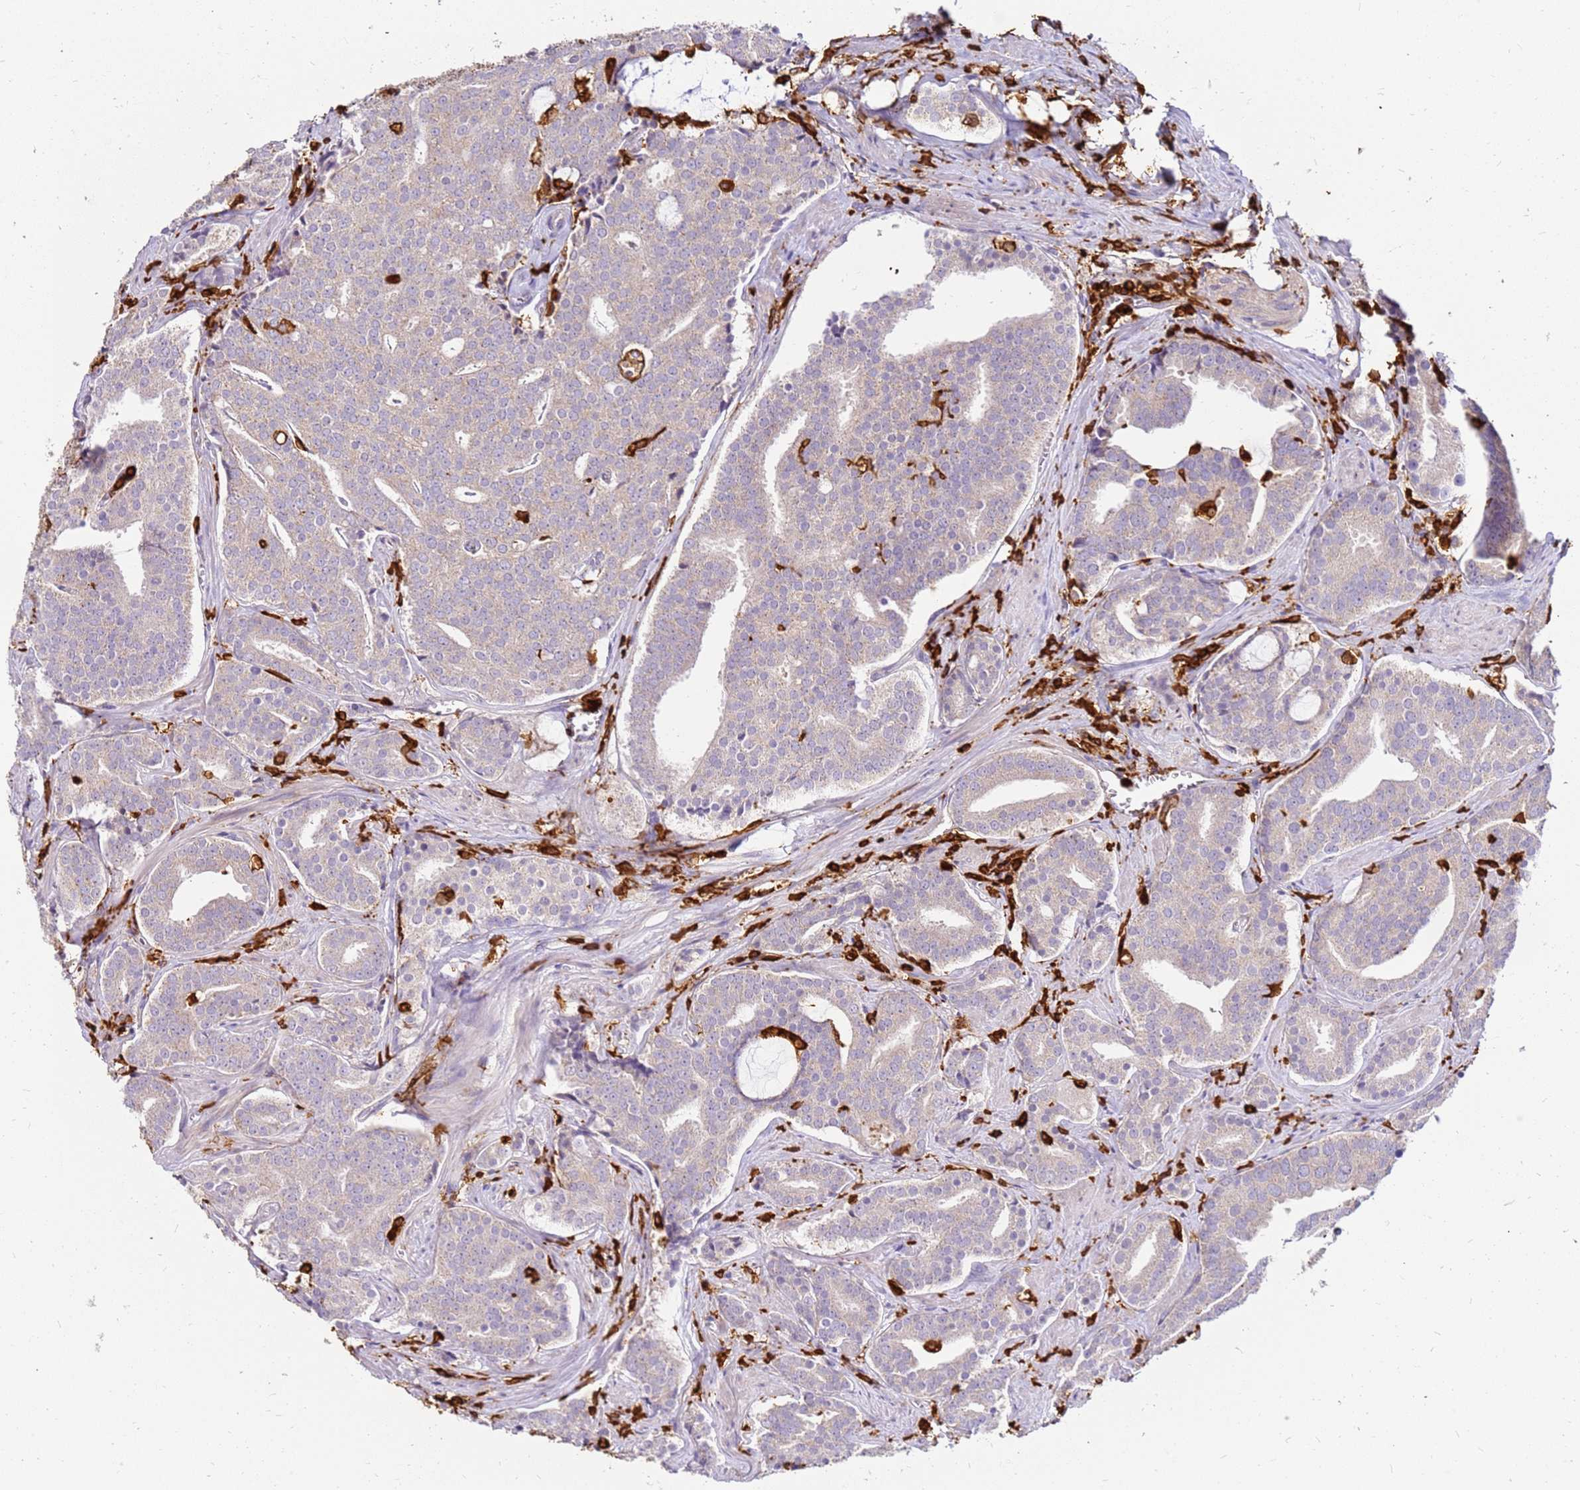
{"staining": {"intensity": "weak", "quantity": ">75%", "location": "cytoplasmic/membranous"}, "tissue": "prostate cancer", "cell_type": "Tumor cells", "image_type": "cancer", "snomed": [{"axis": "morphology", "description": "Adenocarcinoma, High grade"}, {"axis": "topography", "description": "Prostate"}], "caption": "Immunohistochemistry (IHC) micrograph of neoplastic tissue: prostate cancer (adenocarcinoma (high-grade)) stained using immunohistochemistry (IHC) reveals low levels of weak protein expression localized specifically in the cytoplasmic/membranous of tumor cells, appearing as a cytoplasmic/membranous brown color.", "gene": "CORO1A", "patient": {"sex": "male", "age": 55}}